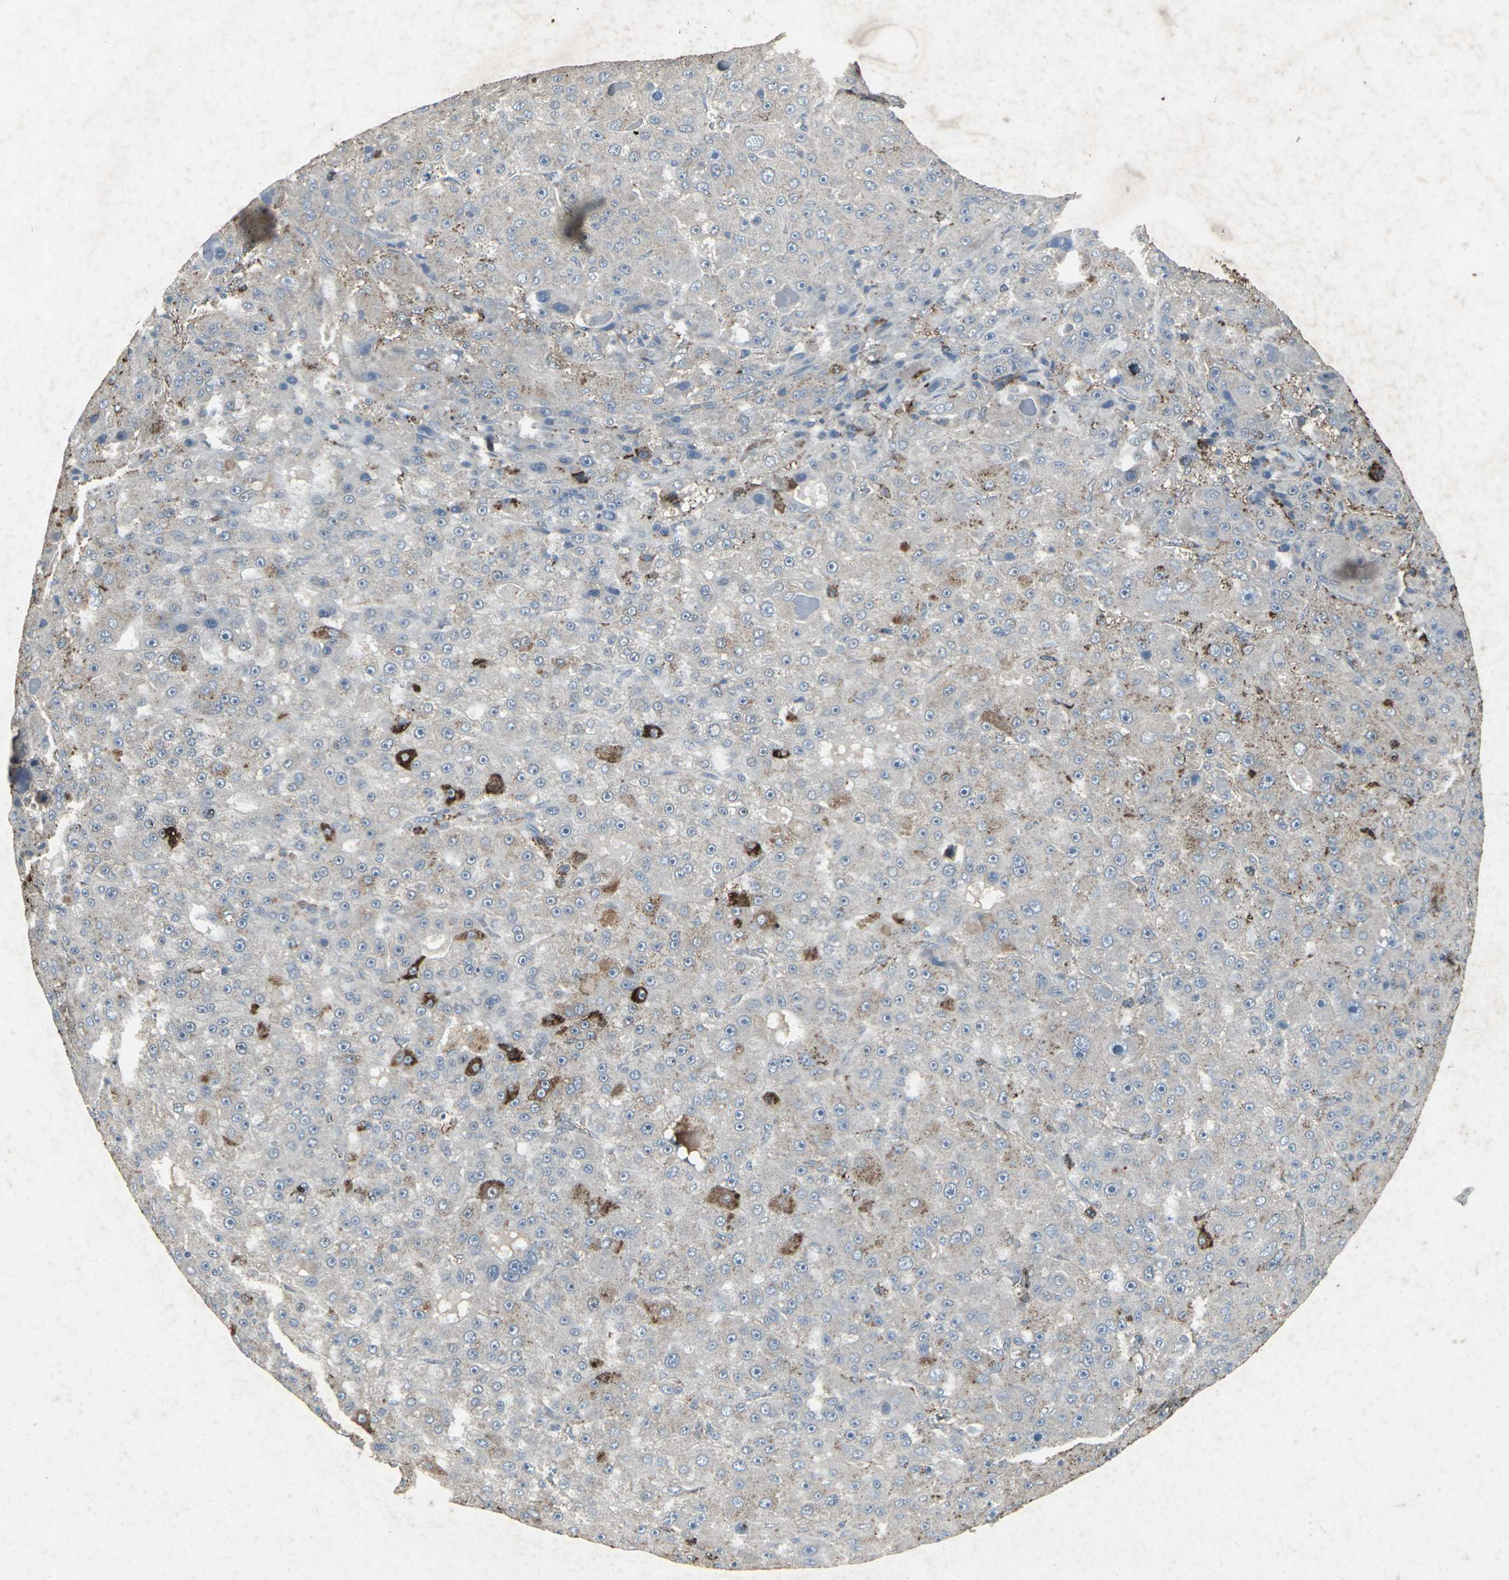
{"staining": {"intensity": "strong", "quantity": "<25%", "location": "cytoplasmic/membranous"}, "tissue": "liver cancer", "cell_type": "Tumor cells", "image_type": "cancer", "snomed": [{"axis": "morphology", "description": "Carcinoma, Hepatocellular, NOS"}, {"axis": "topography", "description": "Liver"}], "caption": "Immunohistochemical staining of hepatocellular carcinoma (liver) shows medium levels of strong cytoplasmic/membranous positivity in approximately <25% of tumor cells. The staining was performed using DAB (3,3'-diaminobenzidine), with brown indicating positive protein expression. Nuclei are stained blue with hematoxylin.", "gene": "CCR9", "patient": {"sex": "male", "age": 76}}